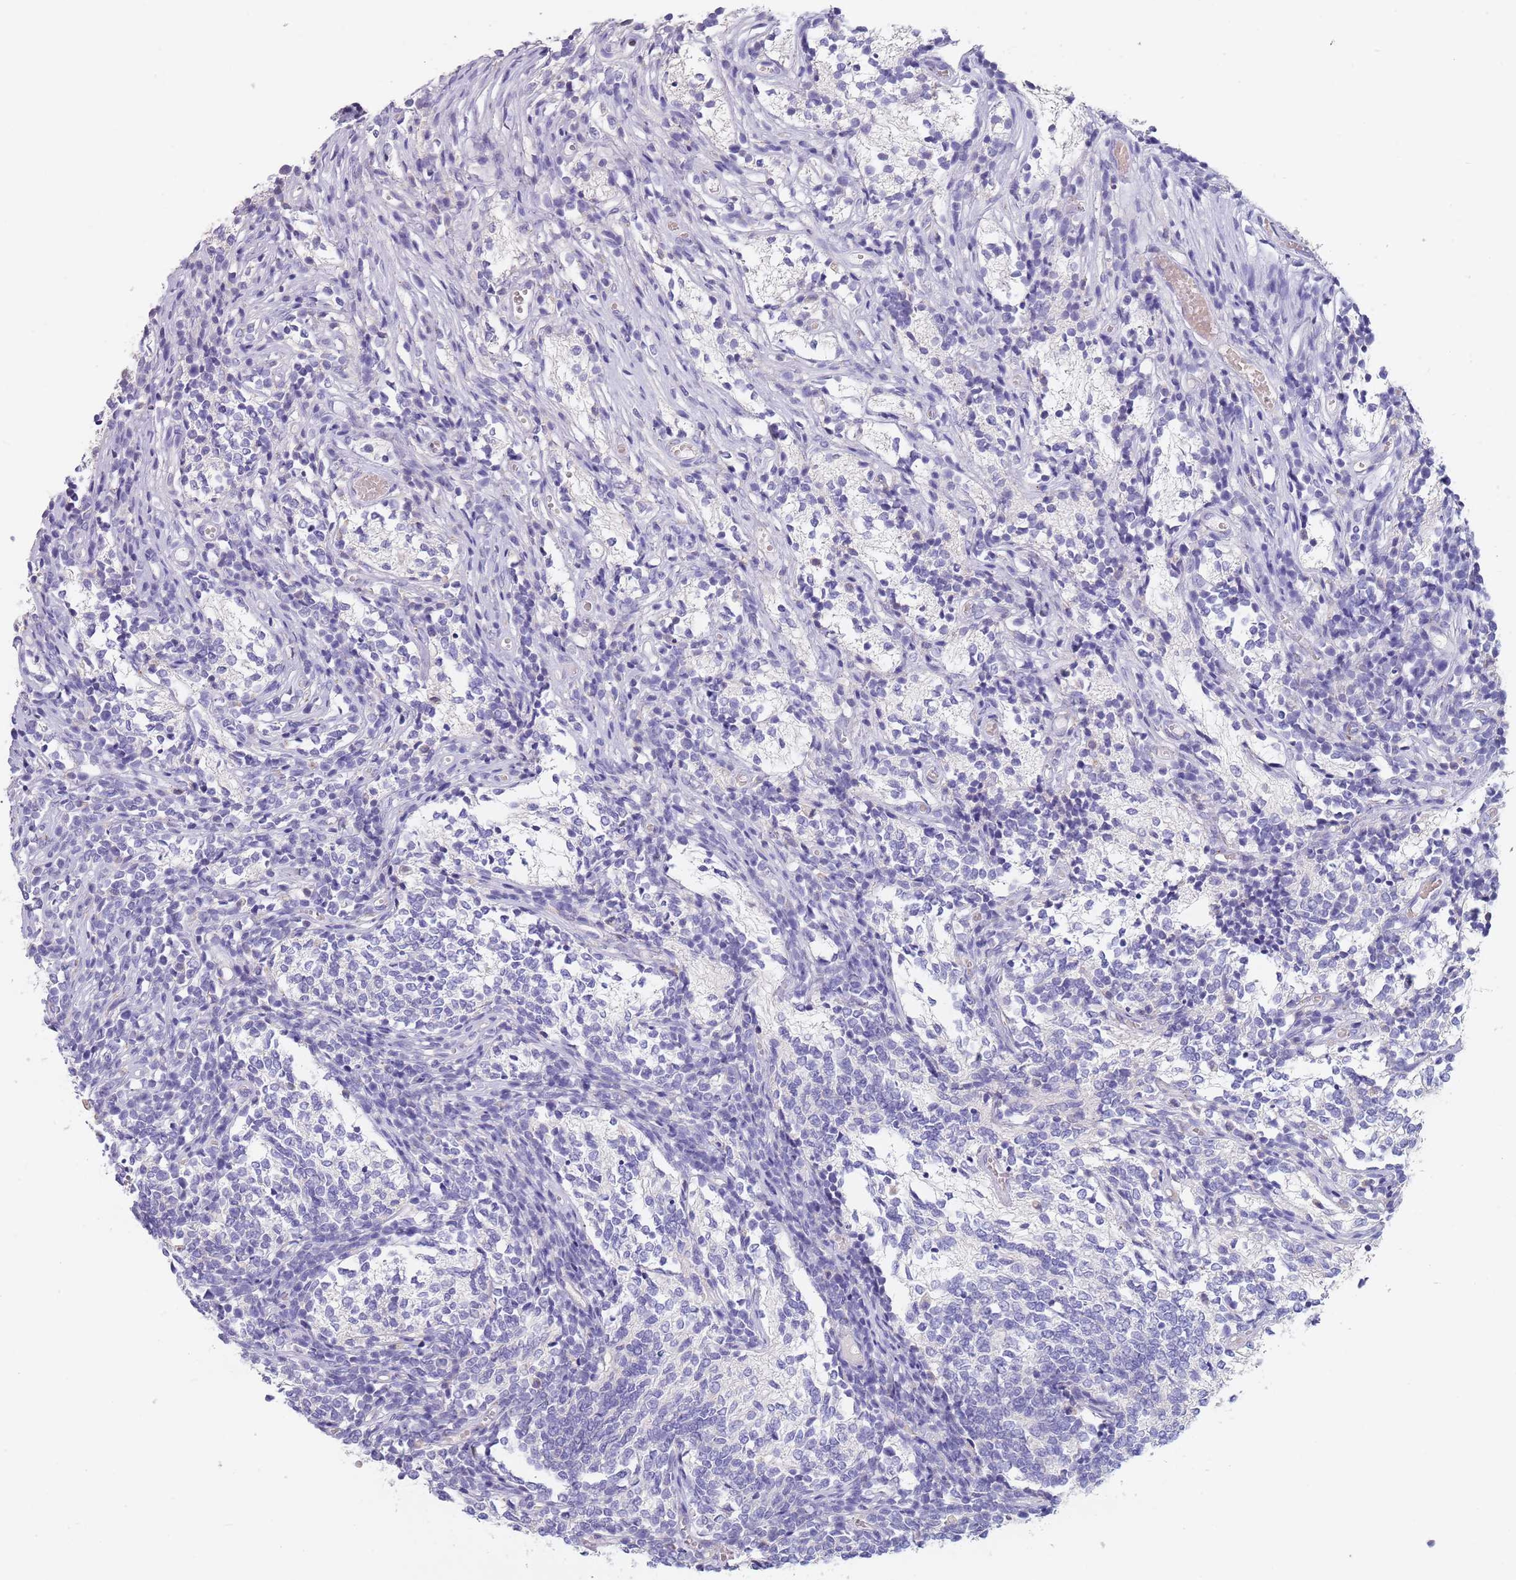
{"staining": {"intensity": "negative", "quantity": "none", "location": "none"}, "tissue": "glioma", "cell_type": "Tumor cells", "image_type": "cancer", "snomed": [{"axis": "morphology", "description": "Glioma, malignant, Low grade"}, {"axis": "topography", "description": "Brain"}], "caption": "This is an immunohistochemistry (IHC) image of human malignant low-grade glioma. There is no staining in tumor cells.", "gene": "MAN1C1", "patient": {"sex": "female", "age": 1}}